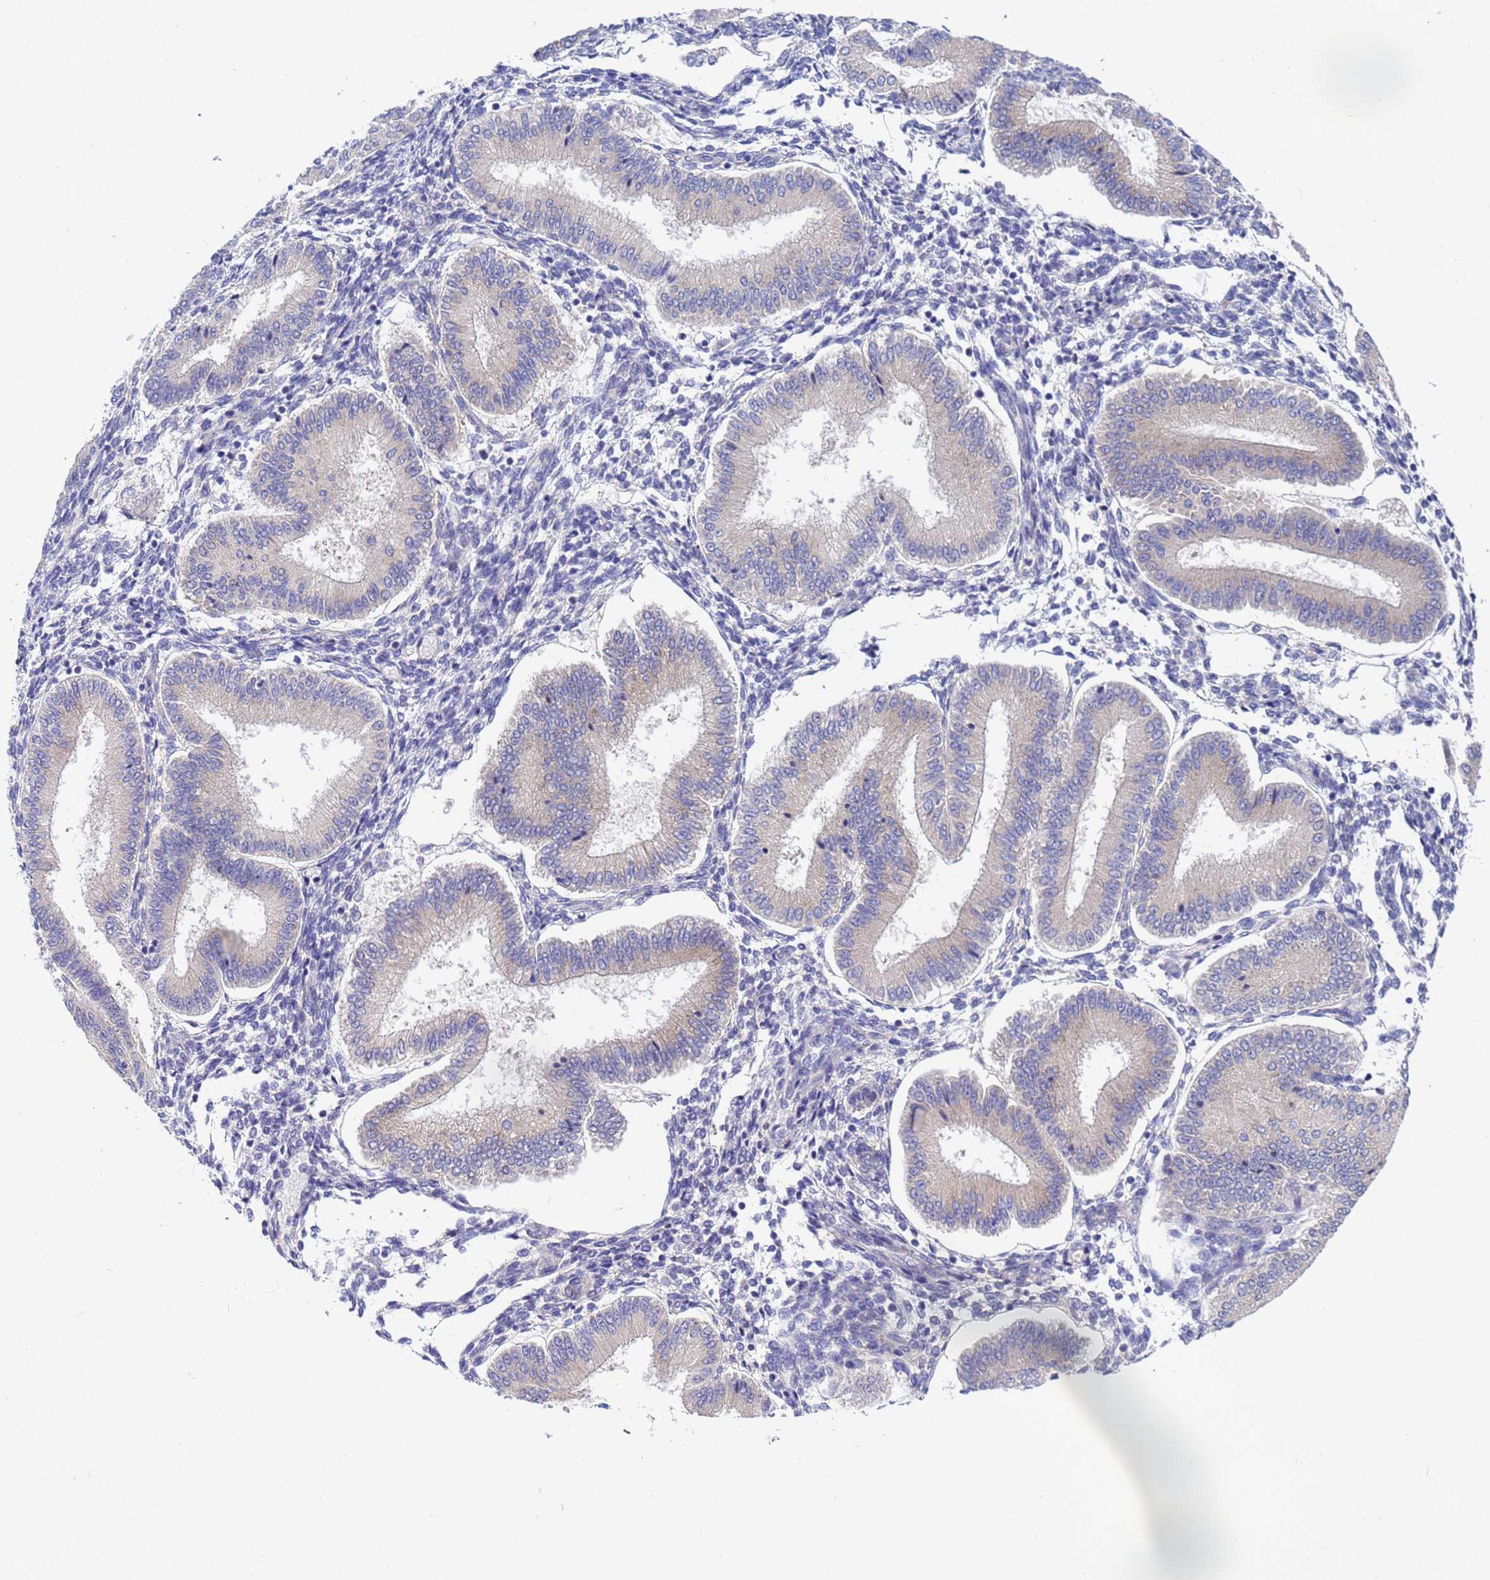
{"staining": {"intensity": "negative", "quantity": "none", "location": "none"}, "tissue": "endometrium", "cell_type": "Cells in endometrial stroma", "image_type": "normal", "snomed": [{"axis": "morphology", "description": "Normal tissue, NOS"}, {"axis": "topography", "description": "Endometrium"}], "caption": "A high-resolution photomicrograph shows immunohistochemistry staining of unremarkable endometrium, which shows no significant expression in cells in endometrial stroma.", "gene": "RC3H2", "patient": {"sex": "female", "age": 39}}